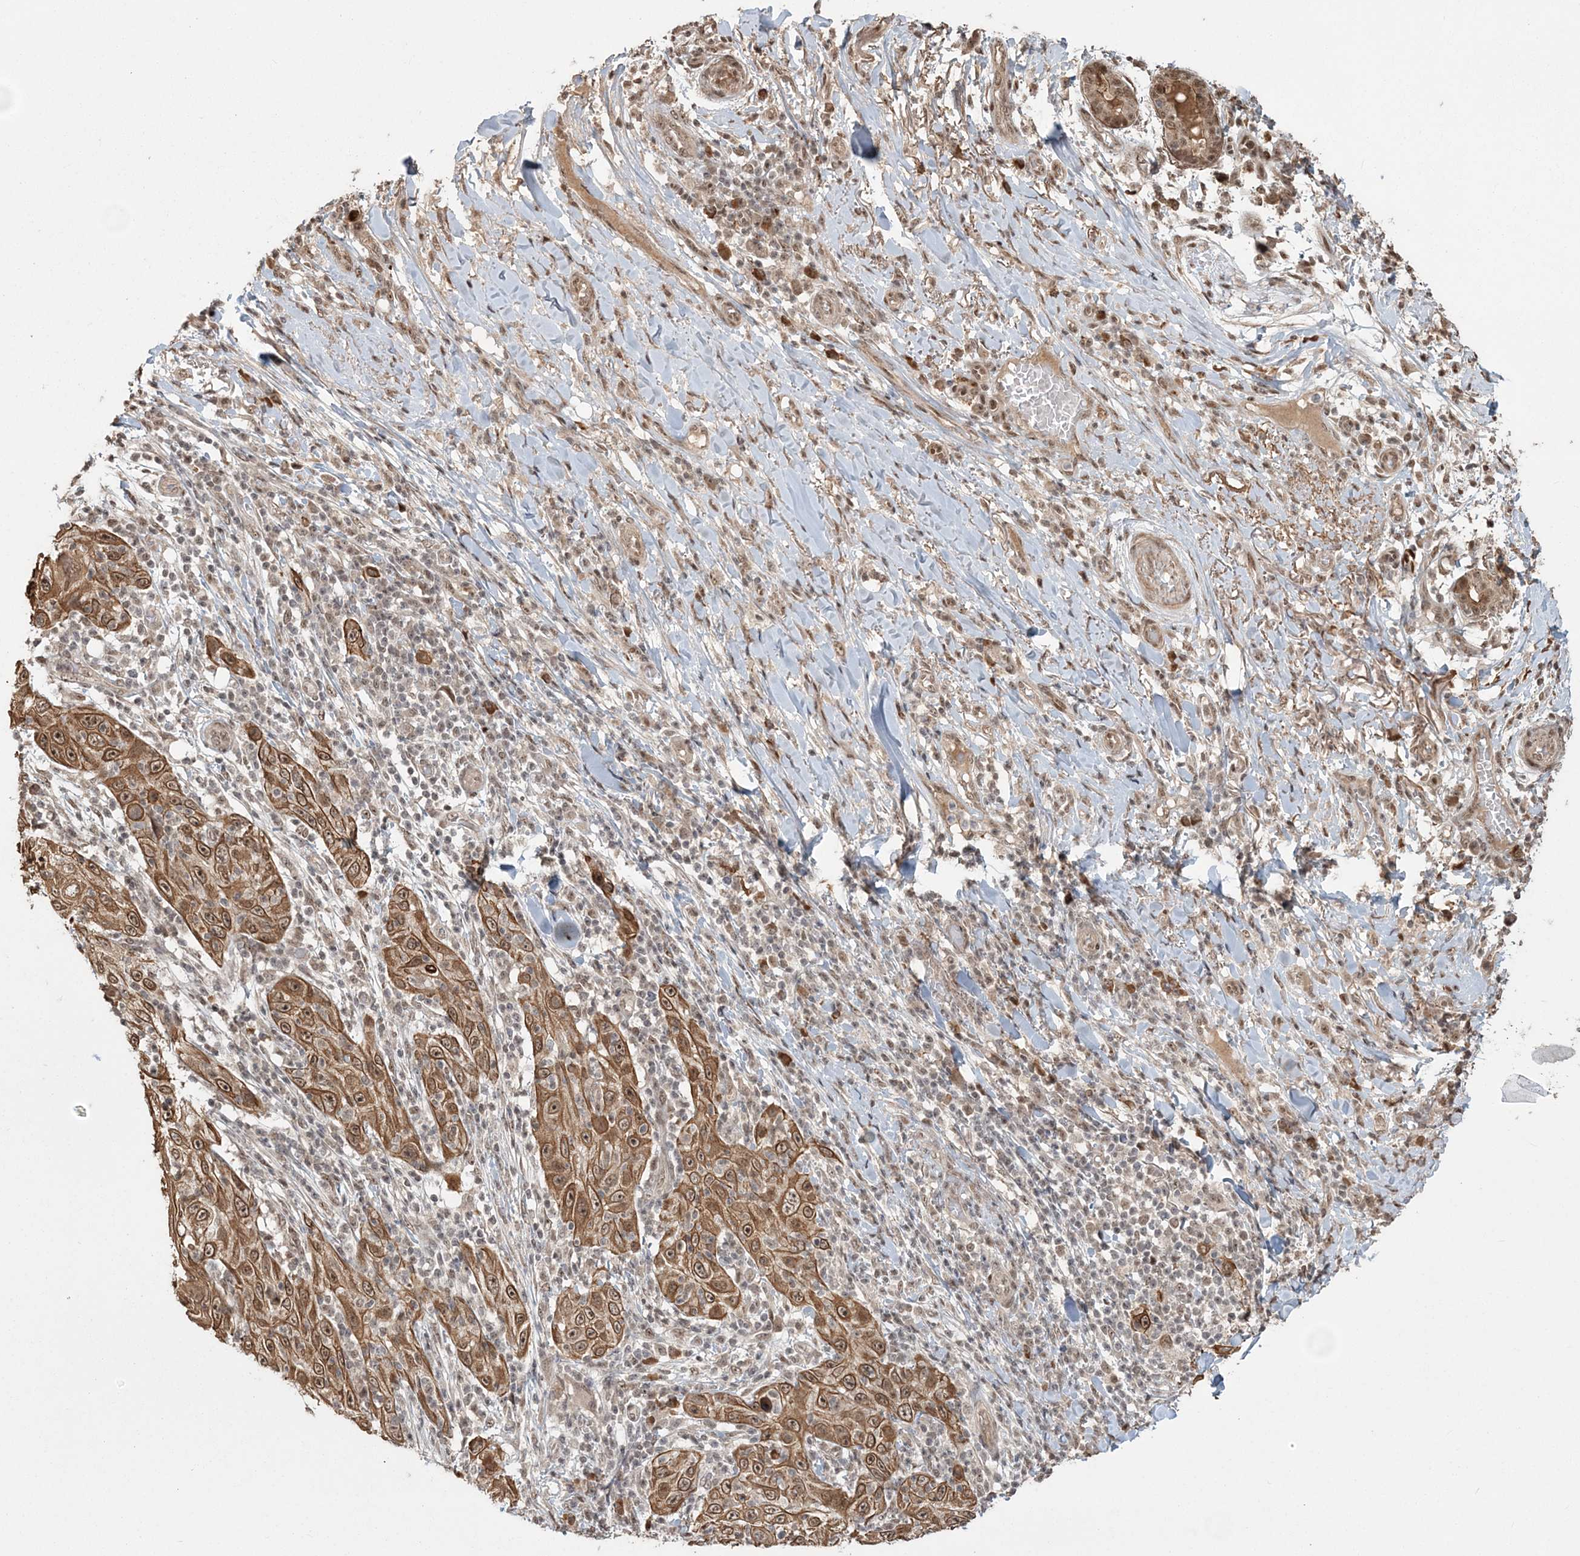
{"staining": {"intensity": "moderate", "quantity": ">75%", "location": "cytoplasmic/membranous,nuclear"}, "tissue": "skin cancer", "cell_type": "Tumor cells", "image_type": "cancer", "snomed": [{"axis": "morphology", "description": "Squamous cell carcinoma, NOS"}, {"axis": "topography", "description": "Skin"}], "caption": "The photomicrograph demonstrates a brown stain indicating the presence of a protein in the cytoplasmic/membranous and nuclear of tumor cells in squamous cell carcinoma (skin). (Stains: DAB (3,3'-diaminobenzidine) in brown, nuclei in blue, Microscopy: brightfield microscopy at high magnification).", "gene": "EPB41L4A", "patient": {"sex": "female", "age": 88}}